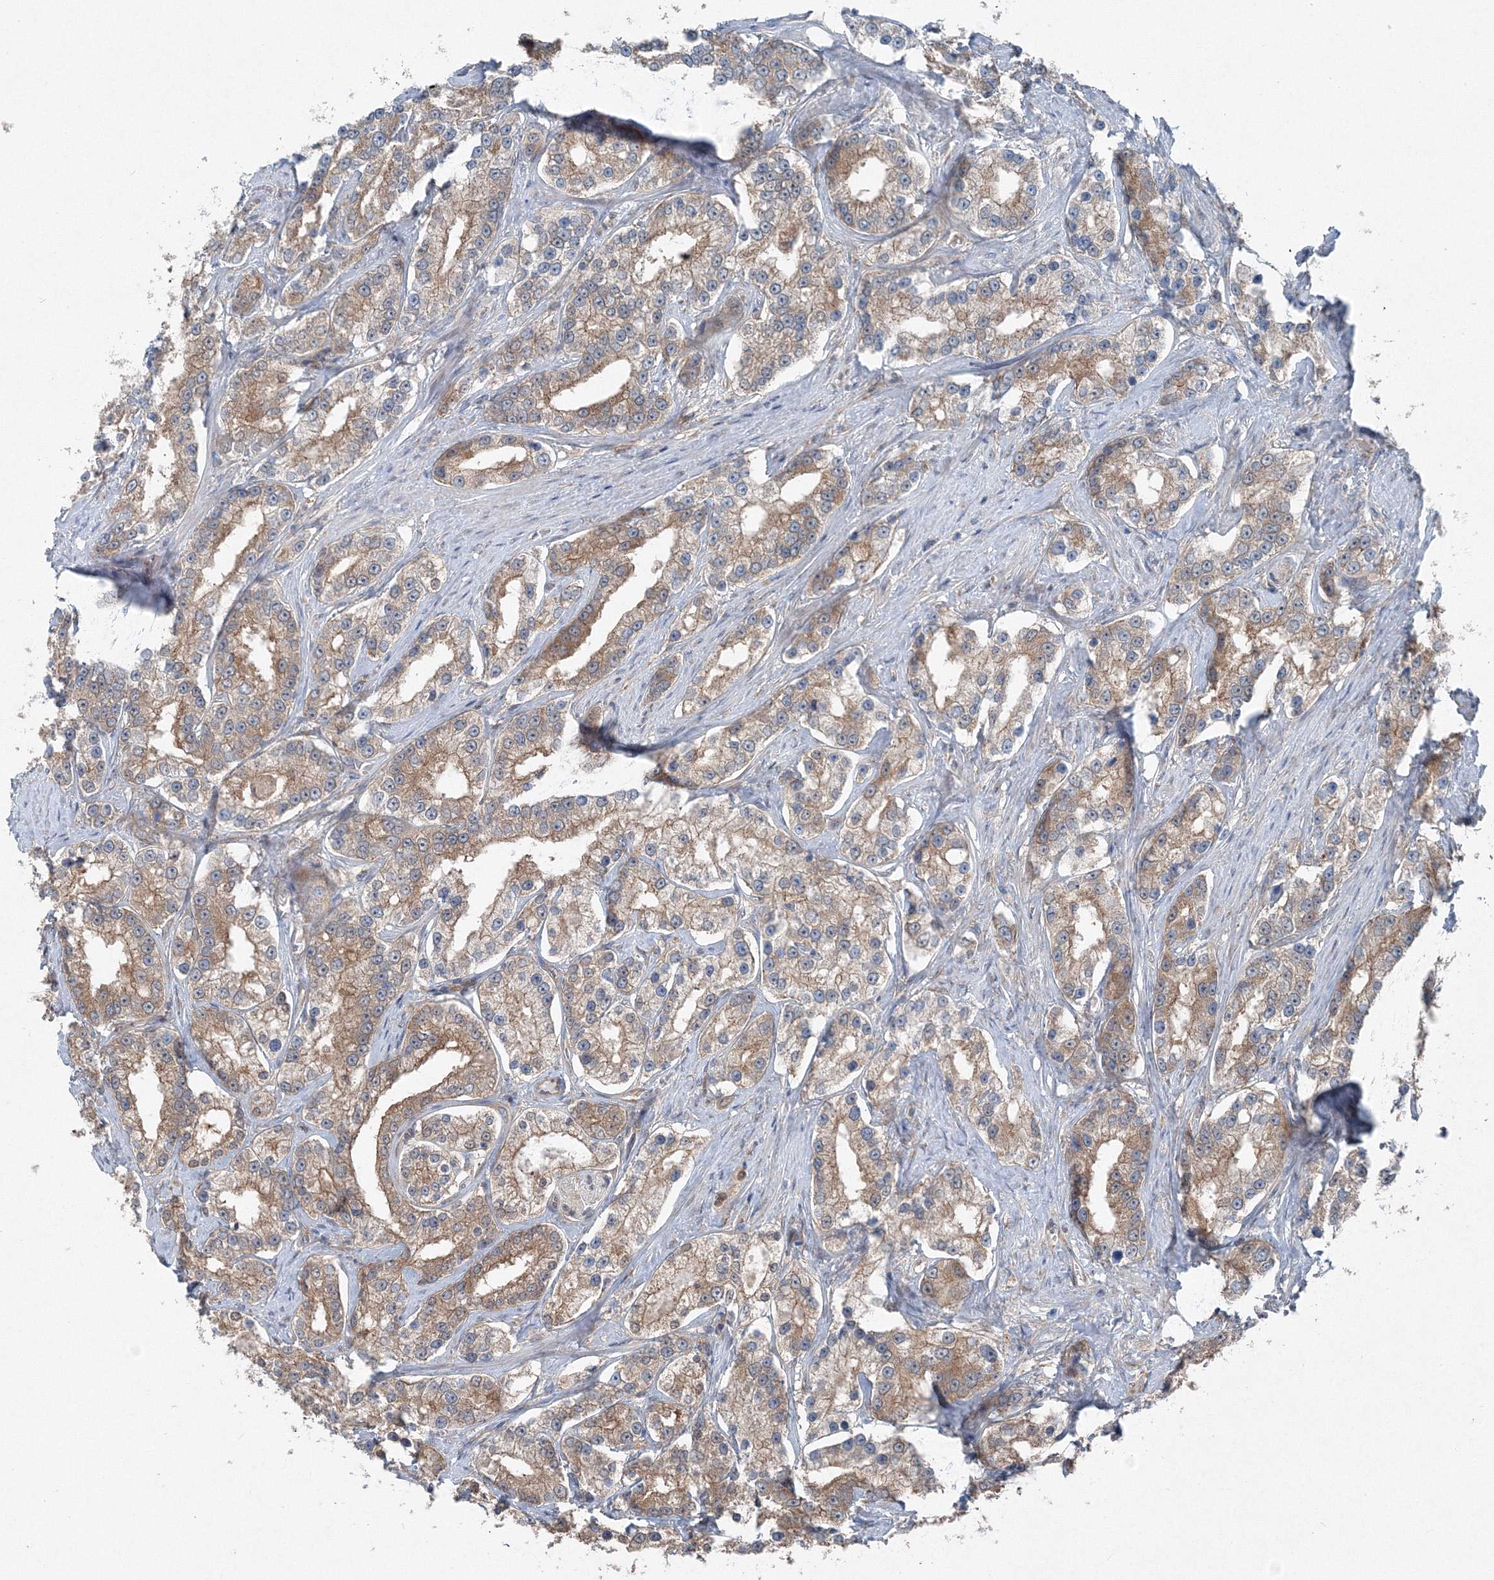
{"staining": {"intensity": "moderate", "quantity": ">75%", "location": "cytoplasmic/membranous"}, "tissue": "prostate cancer", "cell_type": "Tumor cells", "image_type": "cancer", "snomed": [{"axis": "morphology", "description": "Normal tissue, NOS"}, {"axis": "morphology", "description": "Adenocarcinoma, High grade"}, {"axis": "topography", "description": "Prostate"}], "caption": "The immunohistochemical stain labels moderate cytoplasmic/membranous positivity in tumor cells of prostate adenocarcinoma (high-grade) tissue.", "gene": "TPRKB", "patient": {"sex": "male", "age": 83}}